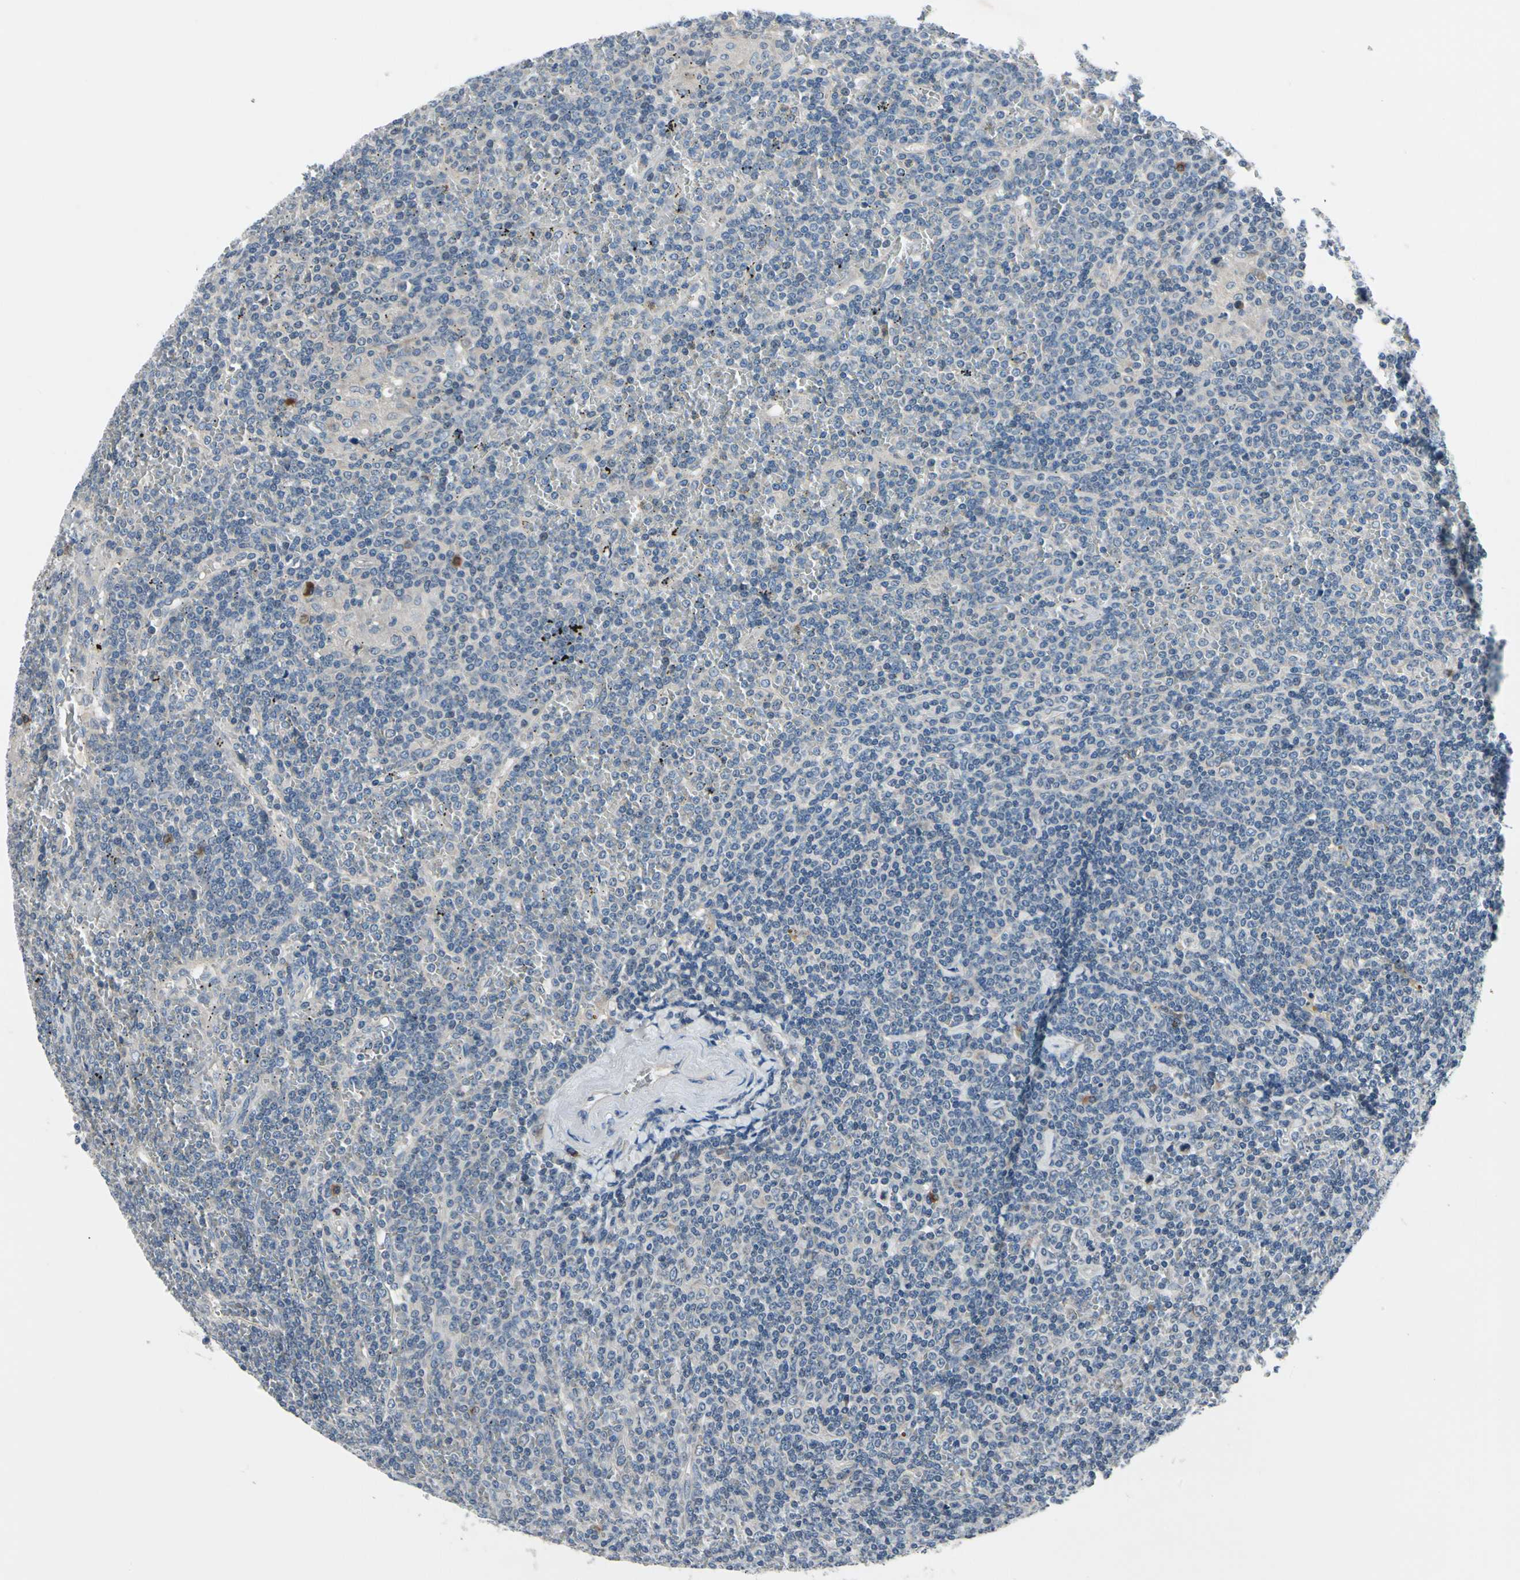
{"staining": {"intensity": "negative", "quantity": "none", "location": "none"}, "tissue": "lymphoma", "cell_type": "Tumor cells", "image_type": "cancer", "snomed": [{"axis": "morphology", "description": "Malignant lymphoma, non-Hodgkin's type, Low grade"}, {"axis": "topography", "description": "Spleen"}], "caption": "The histopathology image exhibits no staining of tumor cells in lymphoma.", "gene": "SELENOK", "patient": {"sex": "female", "age": 19}}